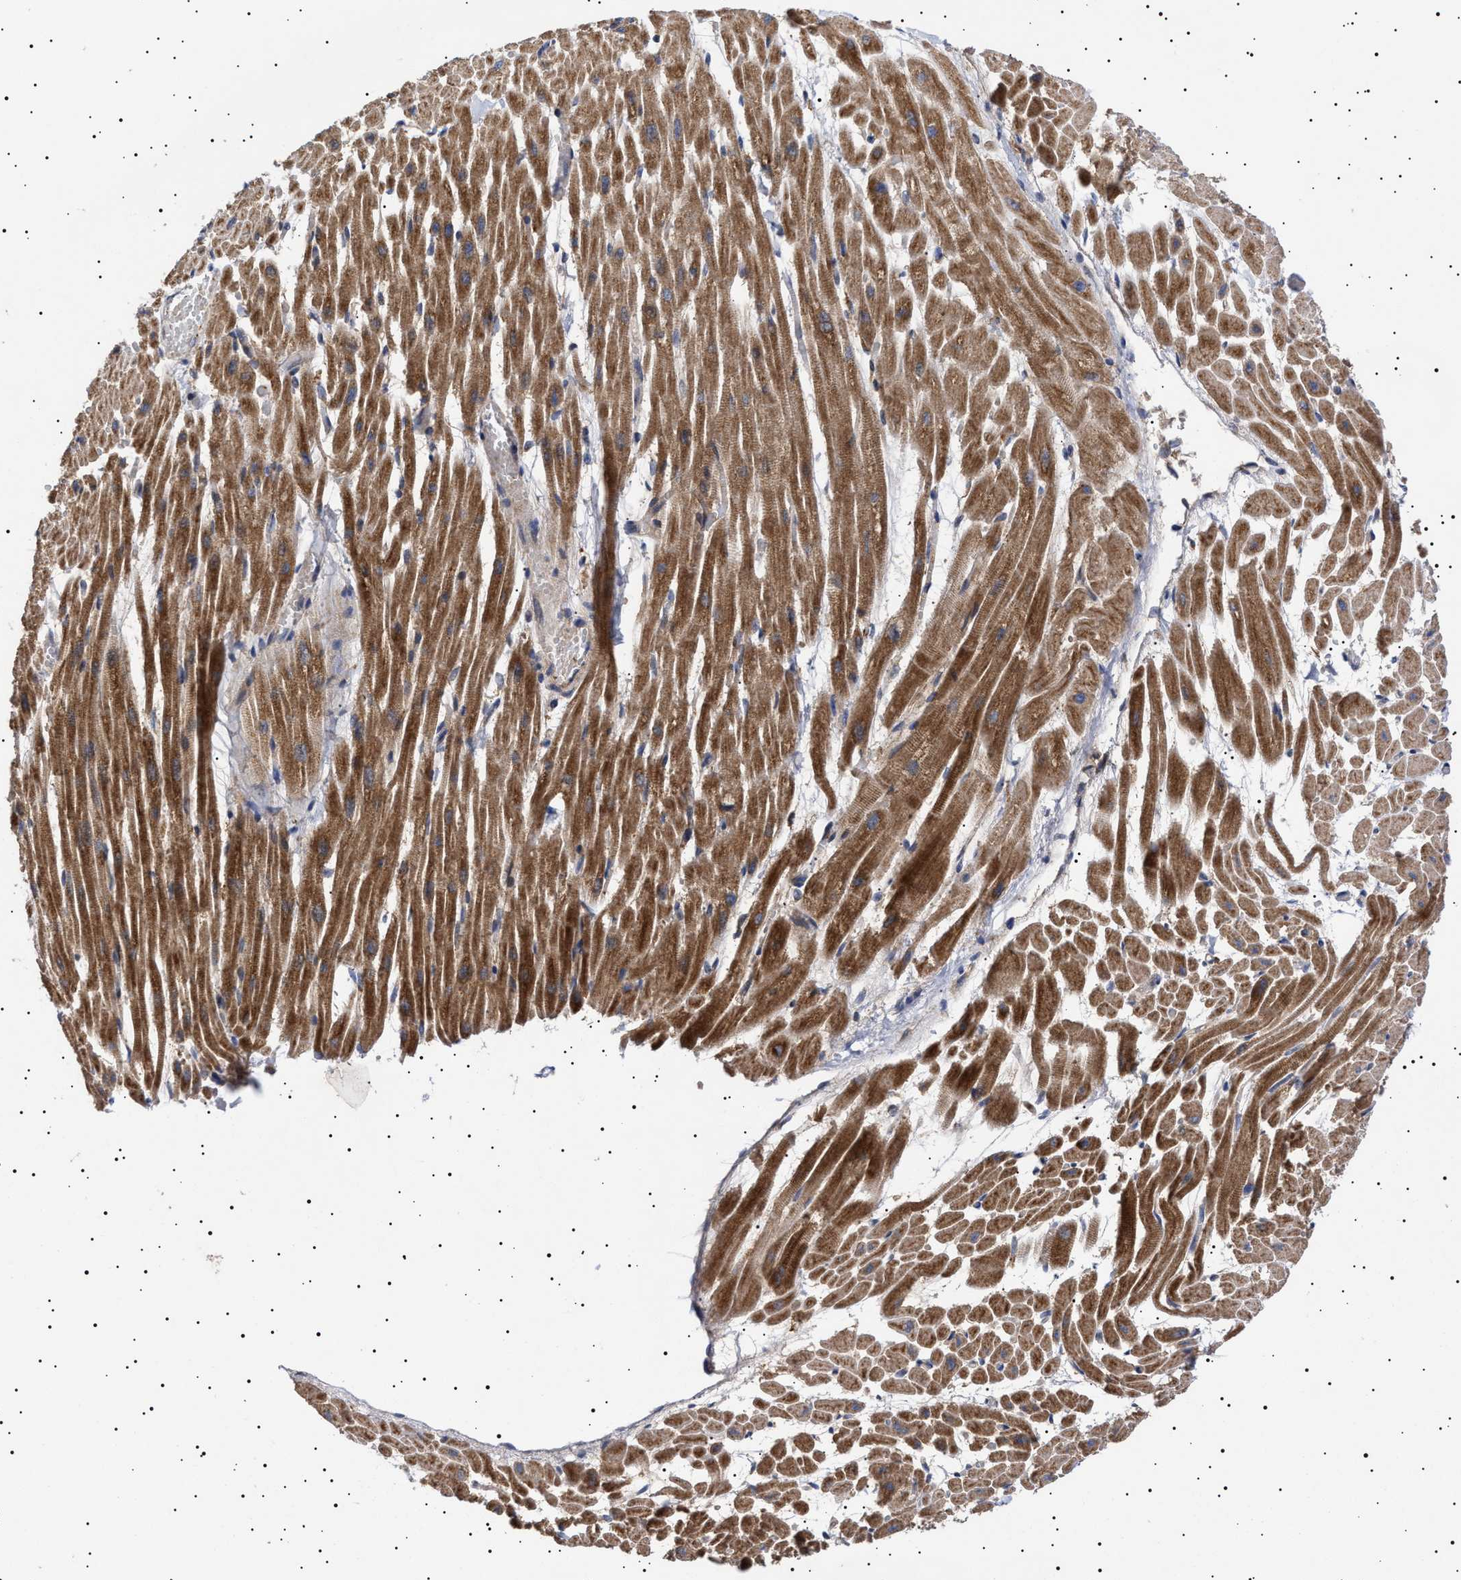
{"staining": {"intensity": "strong", "quantity": ">75%", "location": "cytoplasmic/membranous"}, "tissue": "heart muscle", "cell_type": "Cardiomyocytes", "image_type": "normal", "snomed": [{"axis": "morphology", "description": "Normal tissue, NOS"}, {"axis": "topography", "description": "Heart"}], "caption": "This micrograph exhibits IHC staining of unremarkable heart muscle, with high strong cytoplasmic/membranous staining in approximately >75% of cardiomyocytes.", "gene": "MRPL10", "patient": {"sex": "male", "age": 45}}